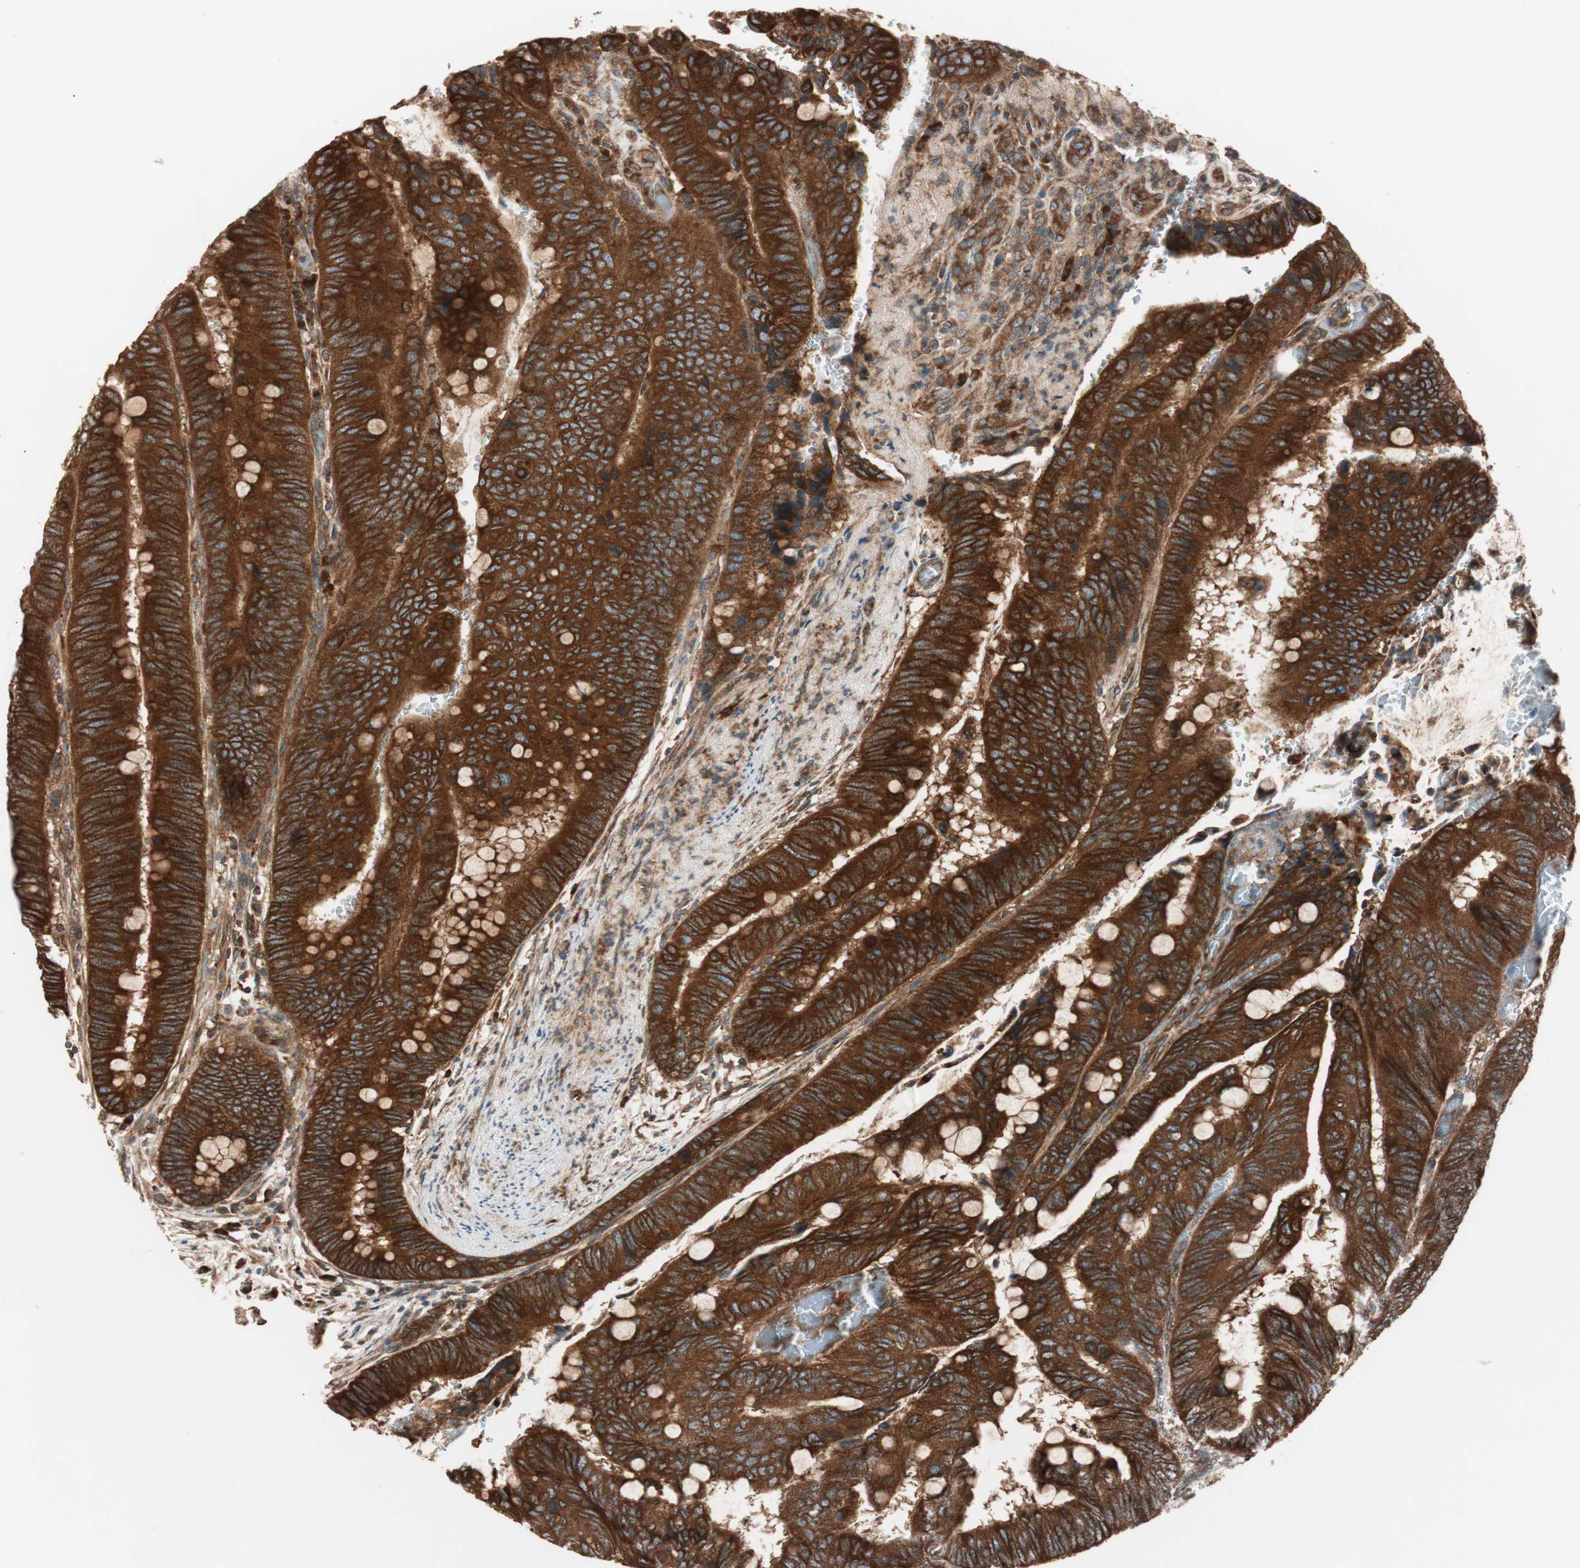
{"staining": {"intensity": "strong", "quantity": ">75%", "location": "cytoplasmic/membranous"}, "tissue": "colorectal cancer", "cell_type": "Tumor cells", "image_type": "cancer", "snomed": [{"axis": "morphology", "description": "Normal tissue, NOS"}, {"axis": "morphology", "description": "Adenocarcinoma, NOS"}, {"axis": "topography", "description": "Rectum"}, {"axis": "topography", "description": "Peripheral nerve tissue"}], "caption": "The immunohistochemical stain labels strong cytoplasmic/membranous expression in tumor cells of adenocarcinoma (colorectal) tissue.", "gene": "RAB5A", "patient": {"sex": "male", "age": 92}}